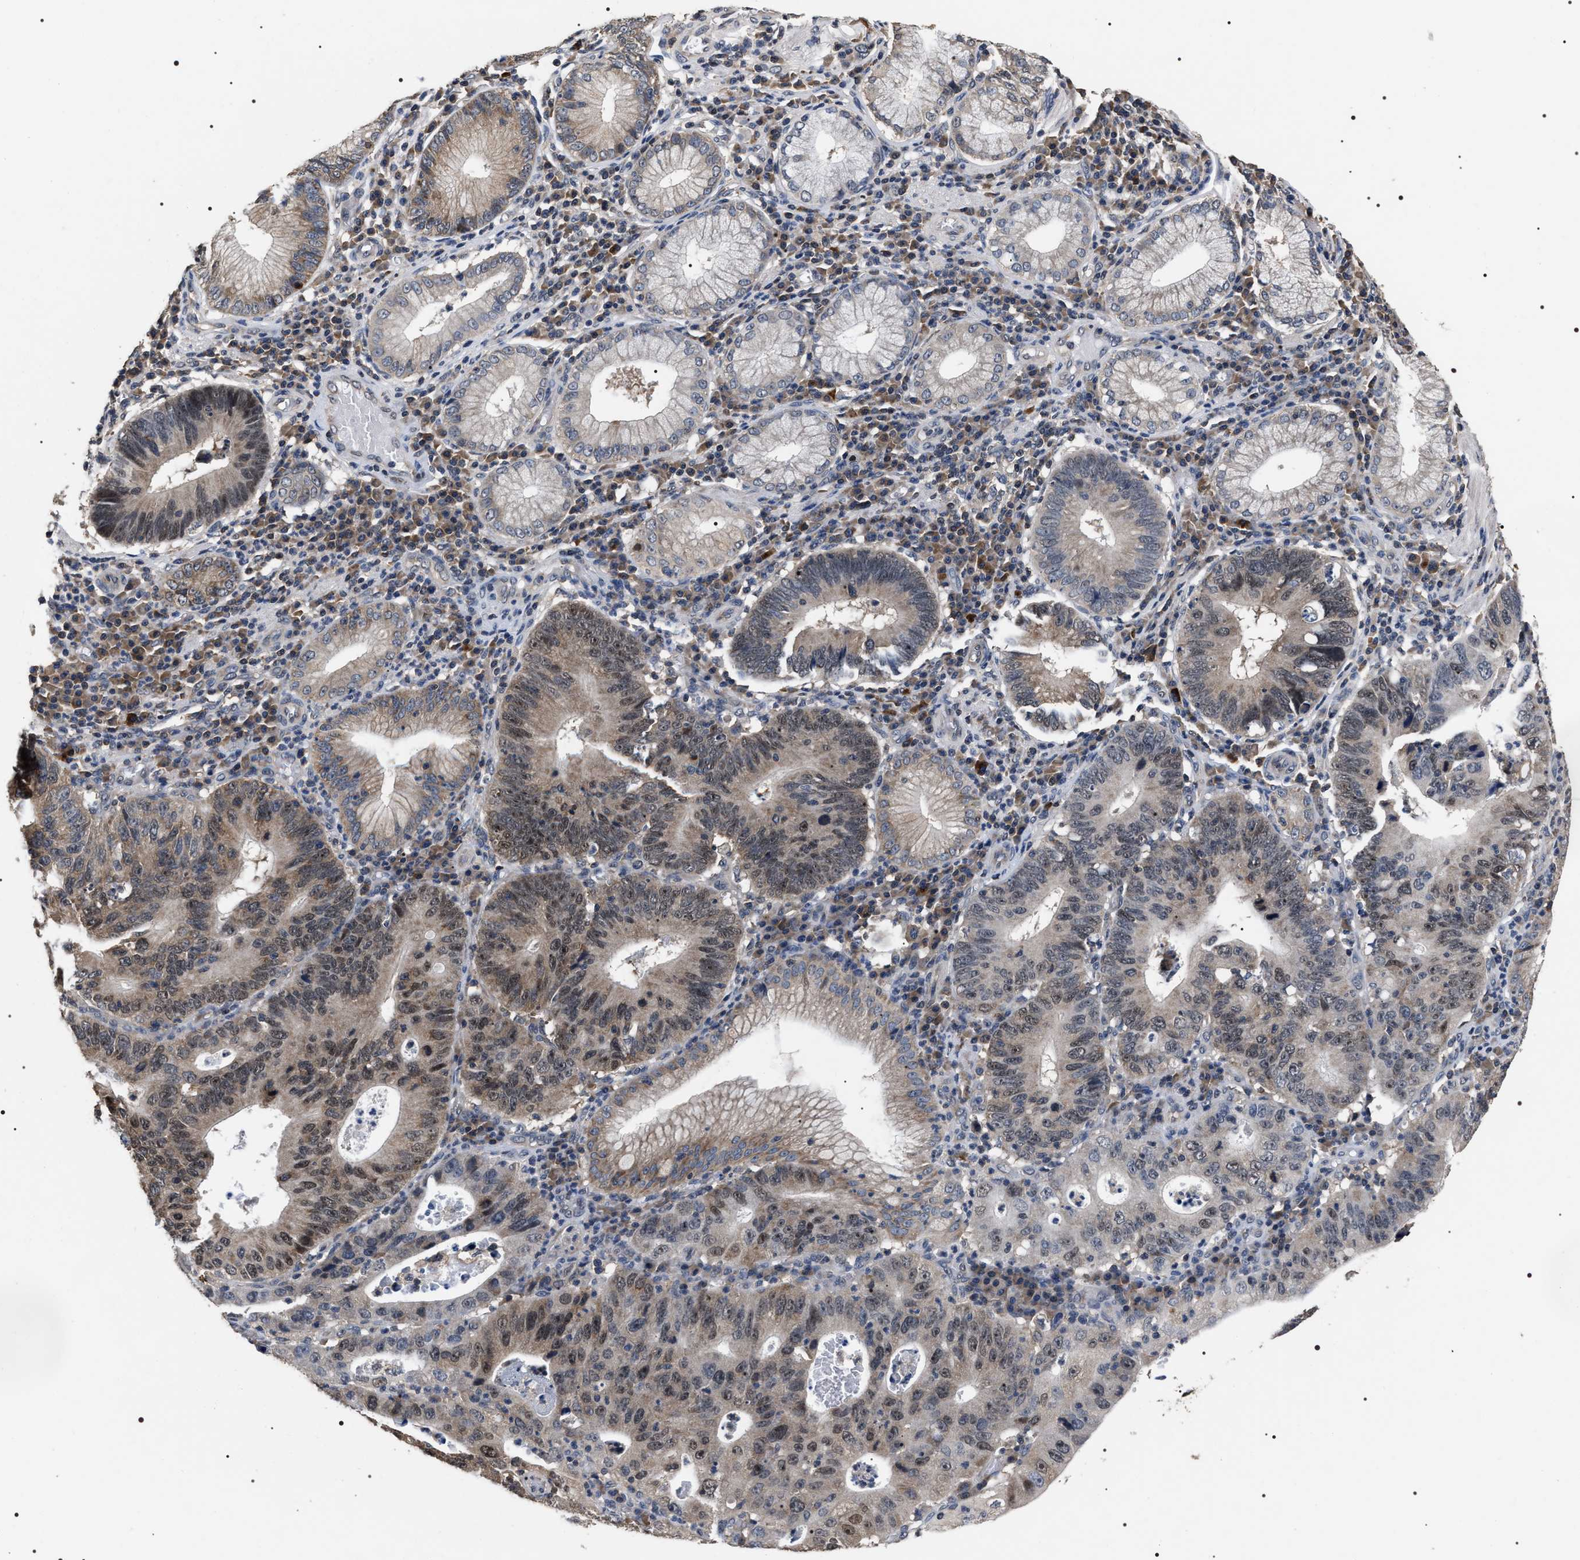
{"staining": {"intensity": "weak", "quantity": ">75%", "location": "cytoplasmic/membranous,nuclear"}, "tissue": "stomach cancer", "cell_type": "Tumor cells", "image_type": "cancer", "snomed": [{"axis": "morphology", "description": "Adenocarcinoma, NOS"}, {"axis": "topography", "description": "Stomach"}], "caption": "The immunohistochemical stain highlights weak cytoplasmic/membranous and nuclear positivity in tumor cells of stomach adenocarcinoma tissue.", "gene": "UPF3A", "patient": {"sex": "male", "age": 59}}